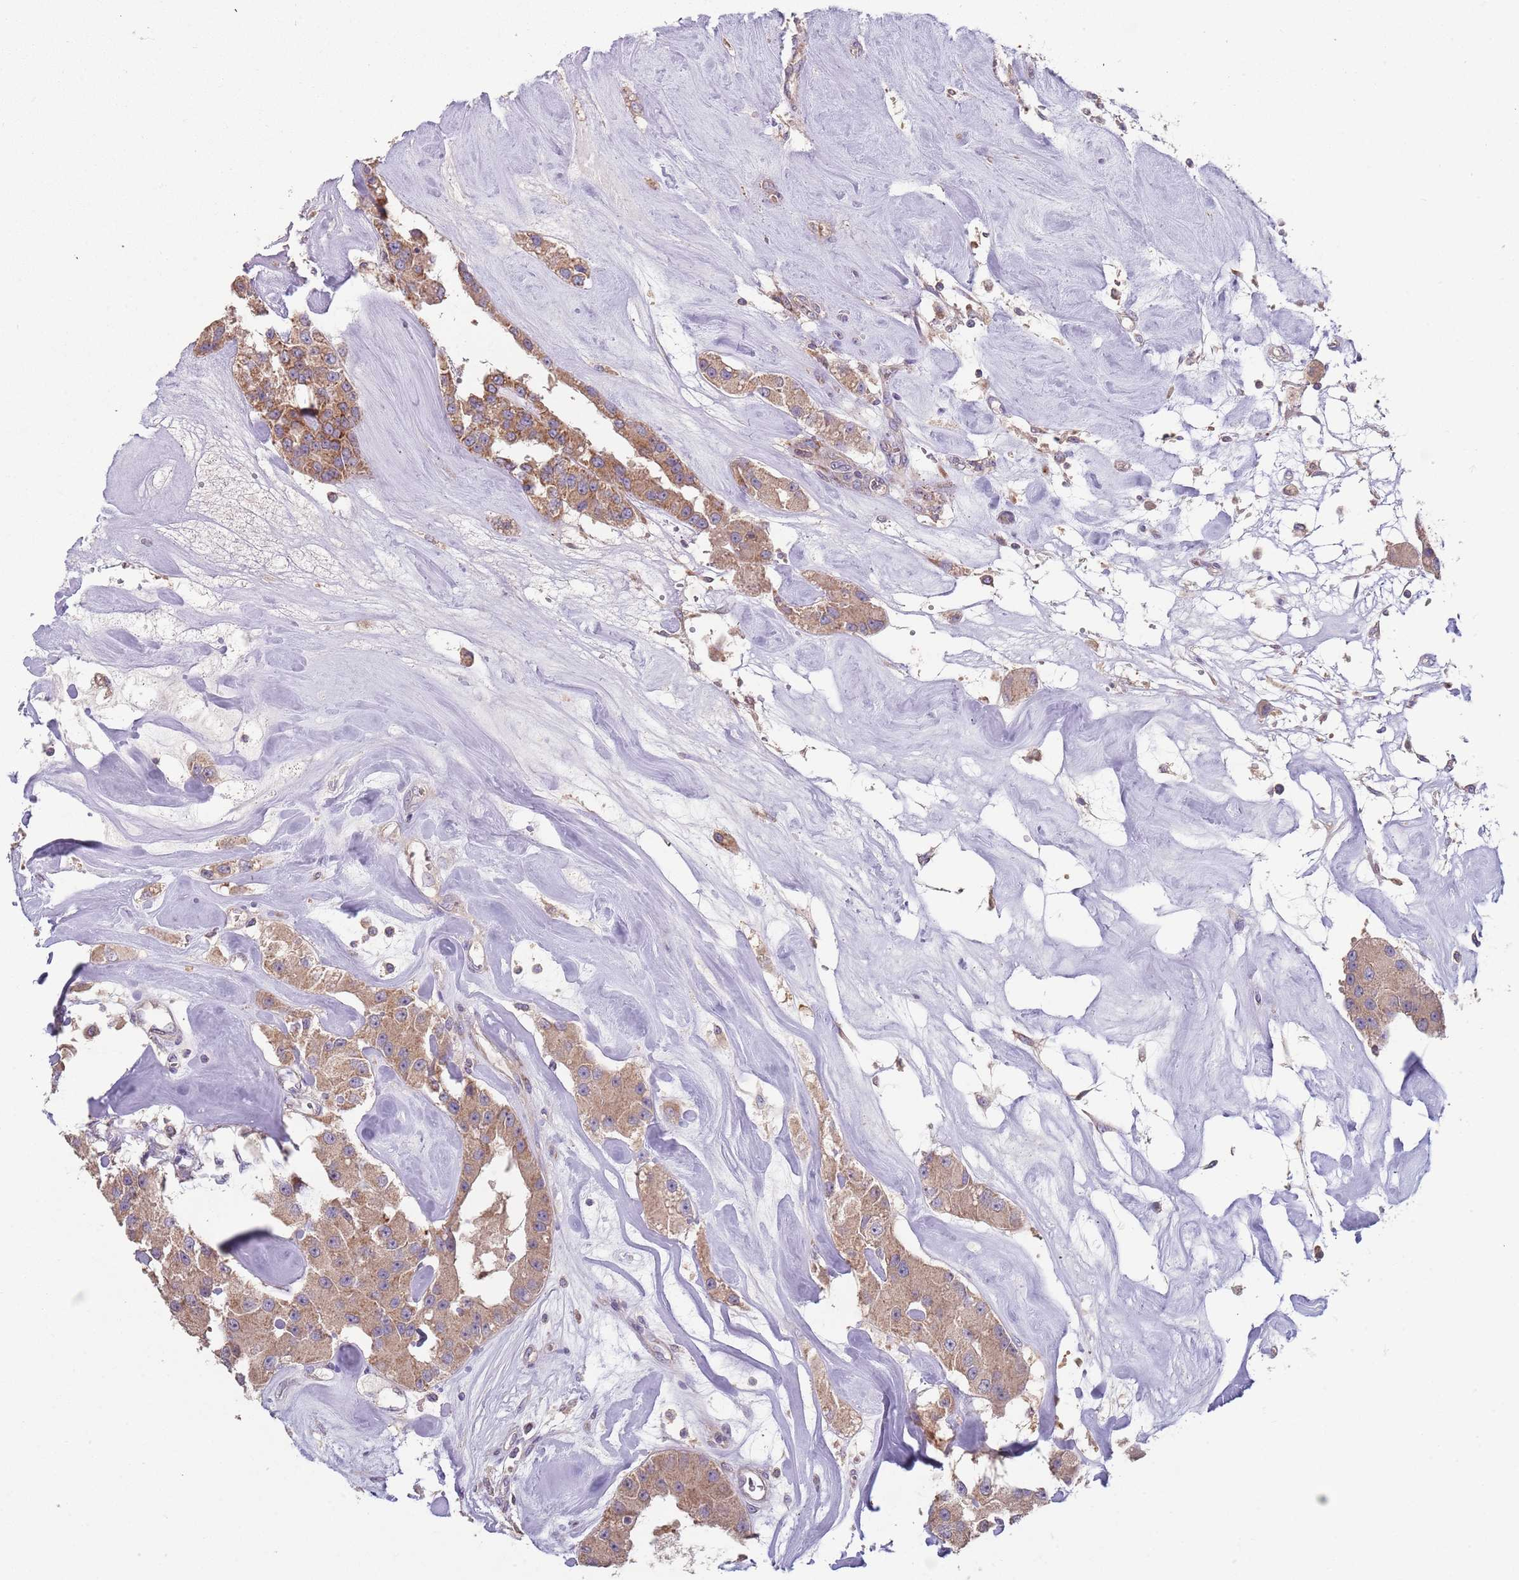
{"staining": {"intensity": "moderate", "quantity": ">75%", "location": "cytoplasmic/membranous"}, "tissue": "carcinoid", "cell_type": "Tumor cells", "image_type": "cancer", "snomed": [{"axis": "morphology", "description": "Carcinoid, malignant, NOS"}, {"axis": "topography", "description": "Pancreas"}], "caption": "The immunohistochemical stain highlights moderate cytoplasmic/membranous staining in tumor cells of carcinoid (malignant) tissue. (DAB (3,3'-diaminobenzidine) IHC, brown staining for protein, blue staining for nuclei).", "gene": "ABCC10", "patient": {"sex": "male", "age": 41}}